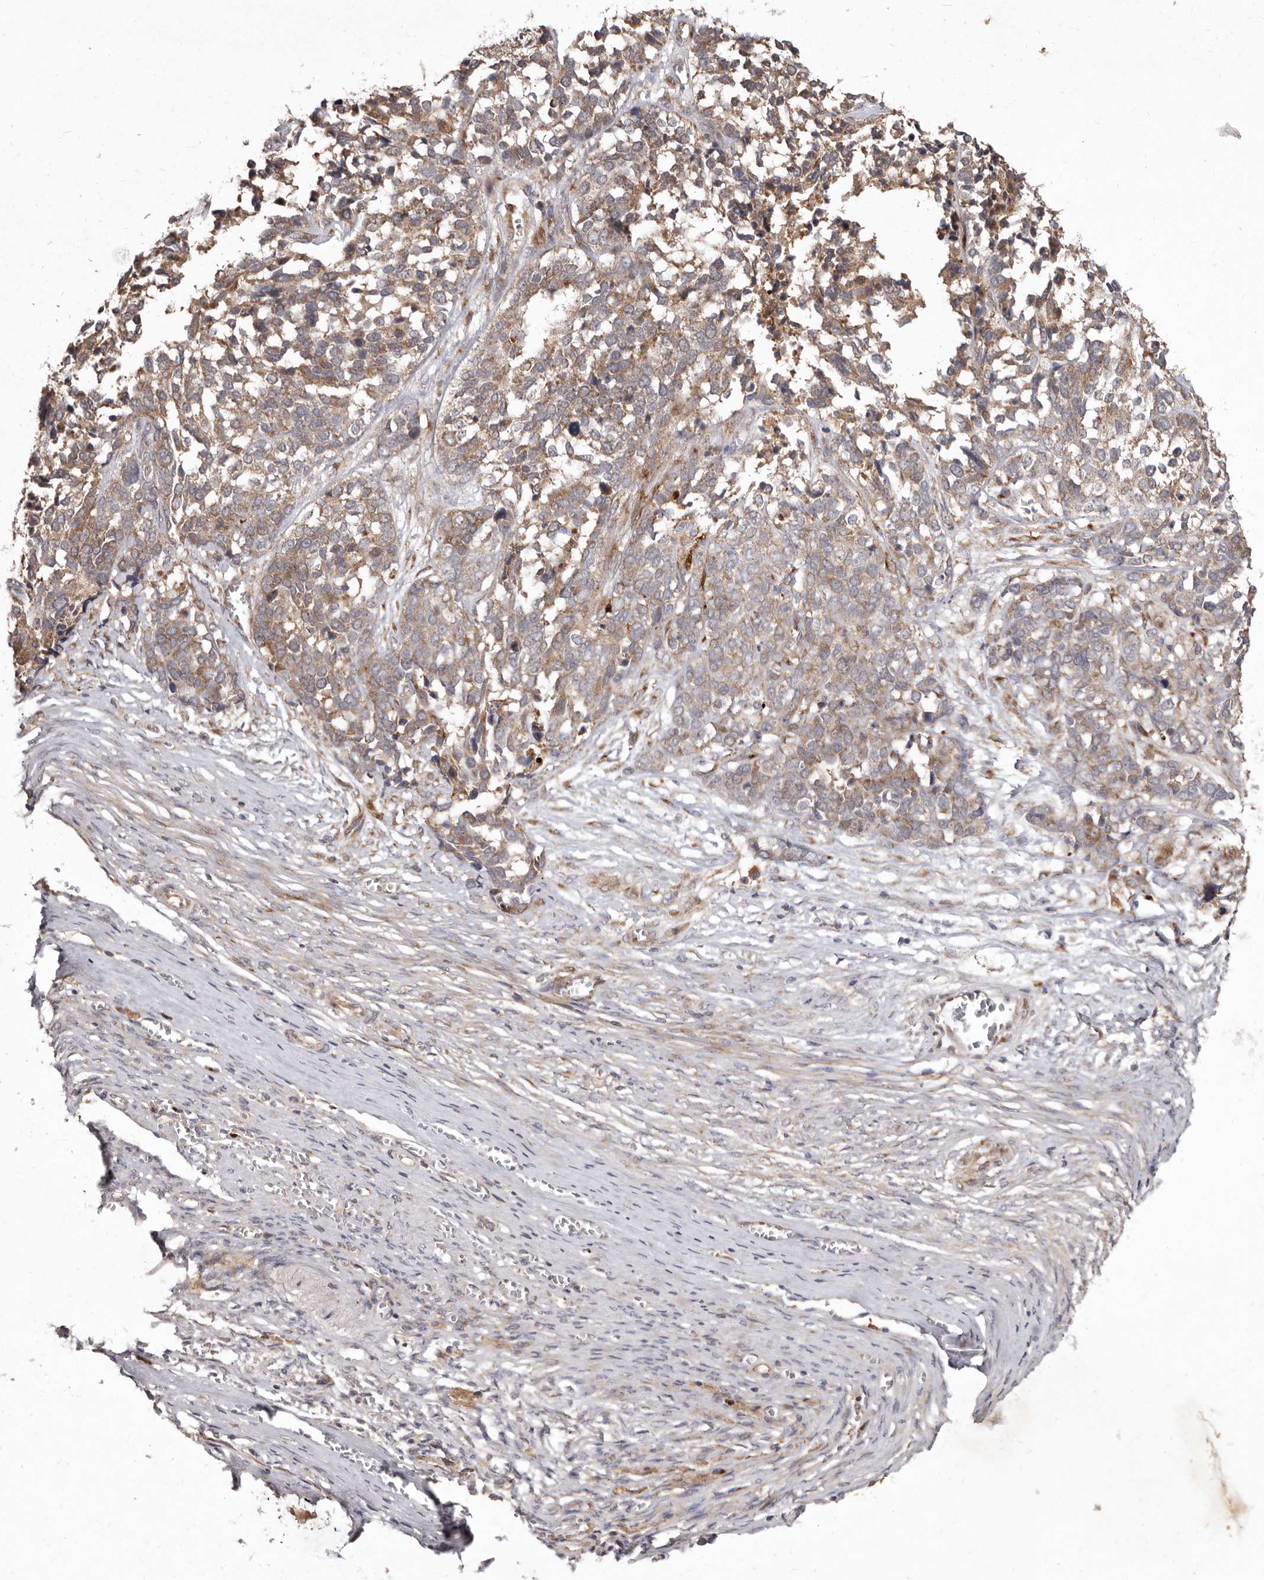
{"staining": {"intensity": "moderate", "quantity": ">75%", "location": "cytoplasmic/membranous"}, "tissue": "ovarian cancer", "cell_type": "Tumor cells", "image_type": "cancer", "snomed": [{"axis": "morphology", "description": "Cystadenocarcinoma, serous, NOS"}, {"axis": "topography", "description": "Ovary"}], "caption": "Ovarian cancer (serous cystadenocarcinoma) tissue shows moderate cytoplasmic/membranous positivity in approximately >75% of tumor cells", "gene": "FLAD1", "patient": {"sex": "female", "age": 44}}